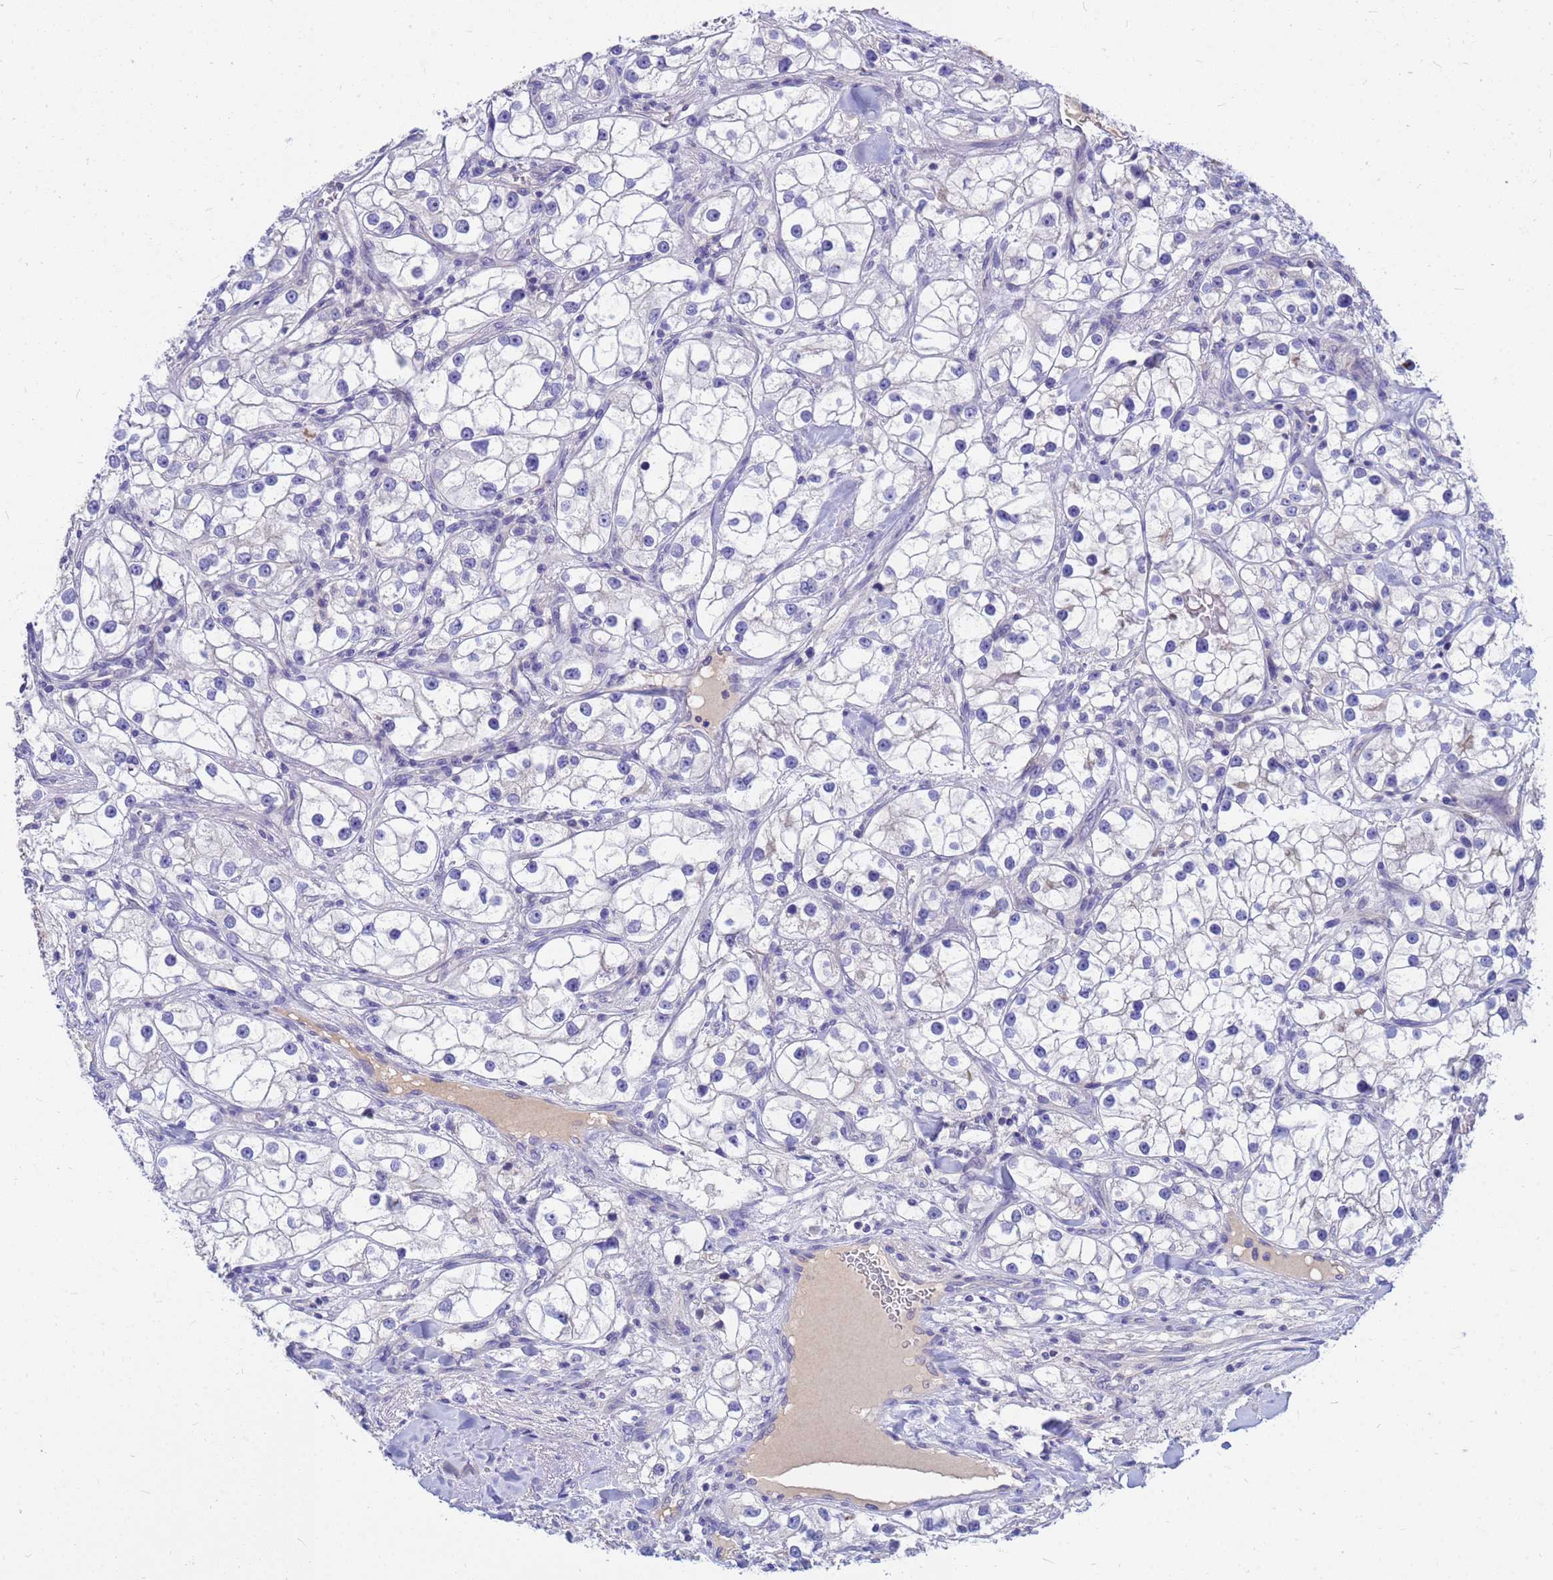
{"staining": {"intensity": "negative", "quantity": "none", "location": "none"}, "tissue": "renal cancer", "cell_type": "Tumor cells", "image_type": "cancer", "snomed": [{"axis": "morphology", "description": "Adenocarcinoma, NOS"}, {"axis": "topography", "description": "Kidney"}], "caption": "DAB immunohistochemical staining of human renal cancer exhibits no significant positivity in tumor cells.", "gene": "DPRX", "patient": {"sex": "male", "age": 77}}